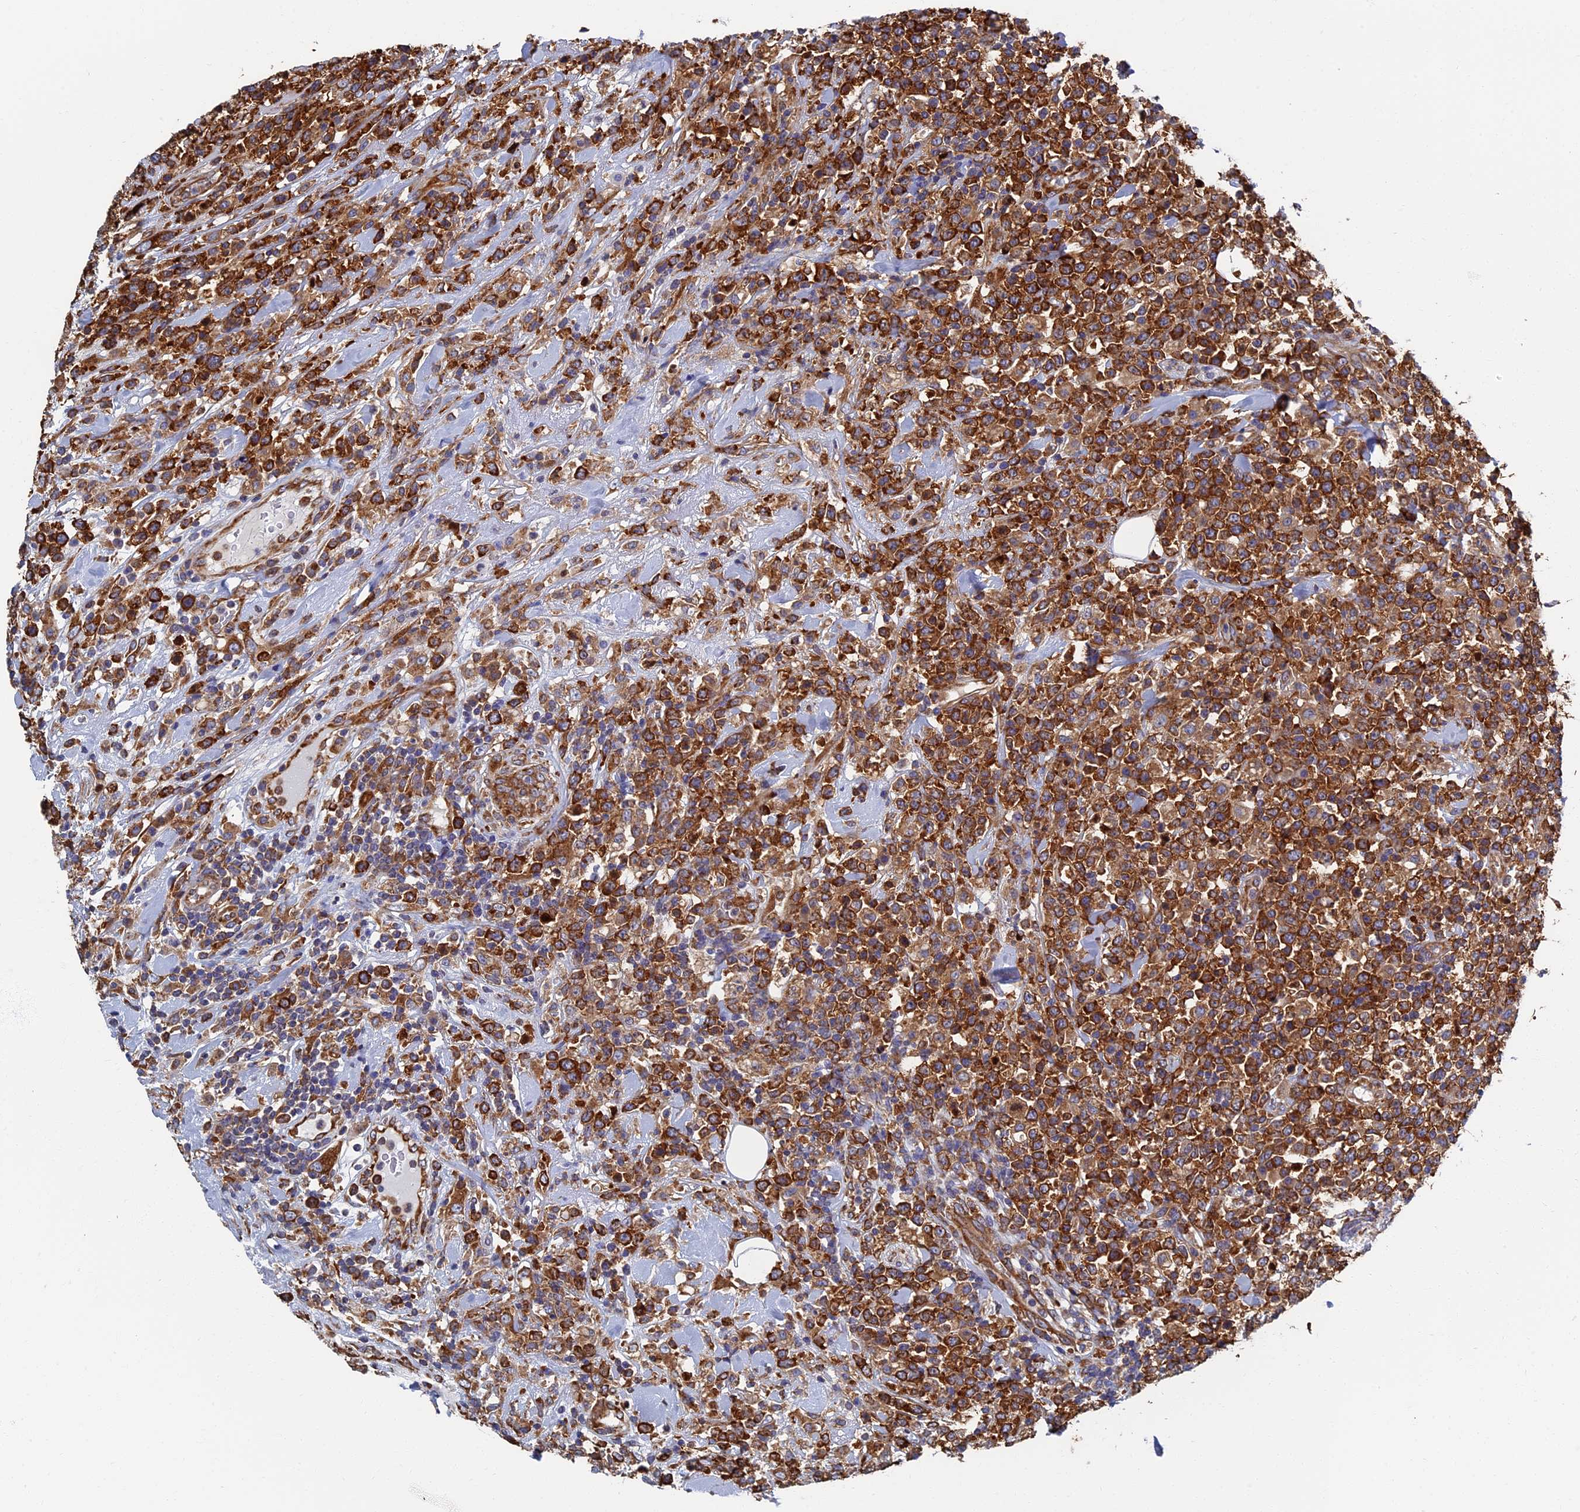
{"staining": {"intensity": "strong", "quantity": ">75%", "location": "cytoplasmic/membranous"}, "tissue": "lymphoma", "cell_type": "Tumor cells", "image_type": "cancer", "snomed": [{"axis": "morphology", "description": "Malignant lymphoma, non-Hodgkin's type, High grade"}, {"axis": "topography", "description": "Colon"}], "caption": "High-grade malignant lymphoma, non-Hodgkin's type stained for a protein displays strong cytoplasmic/membranous positivity in tumor cells.", "gene": "YBX1", "patient": {"sex": "female", "age": 53}}